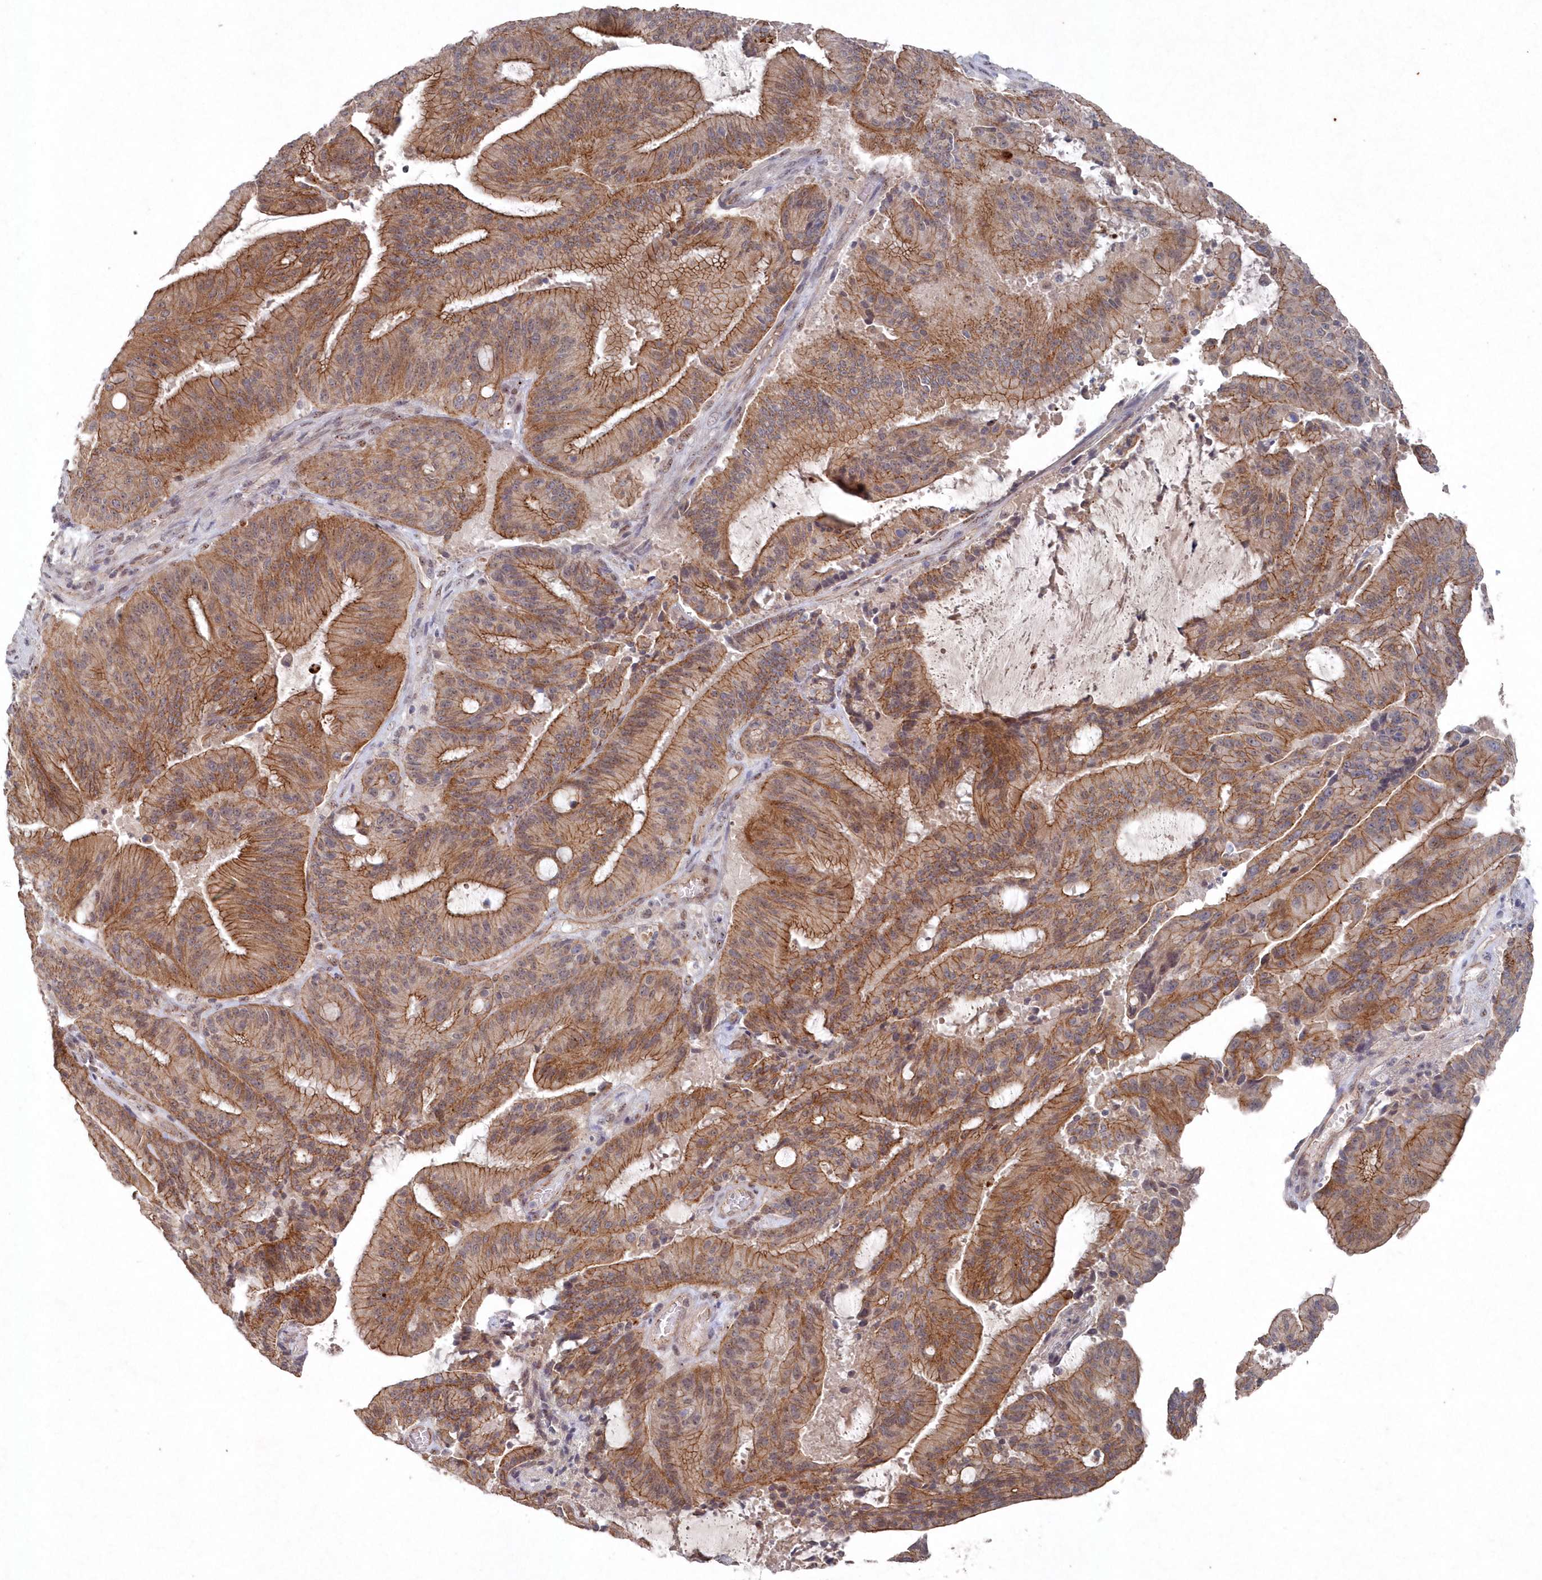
{"staining": {"intensity": "strong", "quantity": ">75%", "location": "cytoplasmic/membranous"}, "tissue": "liver cancer", "cell_type": "Tumor cells", "image_type": "cancer", "snomed": [{"axis": "morphology", "description": "Normal tissue, NOS"}, {"axis": "morphology", "description": "Cholangiocarcinoma"}, {"axis": "topography", "description": "Liver"}, {"axis": "topography", "description": "Peripheral nerve tissue"}], "caption": "Immunohistochemical staining of human liver cancer demonstrates high levels of strong cytoplasmic/membranous protein expression in approximately >75% of tumor cells.", "gene": "VSIG2", "patient": {"sex": "female", "age": 73}}